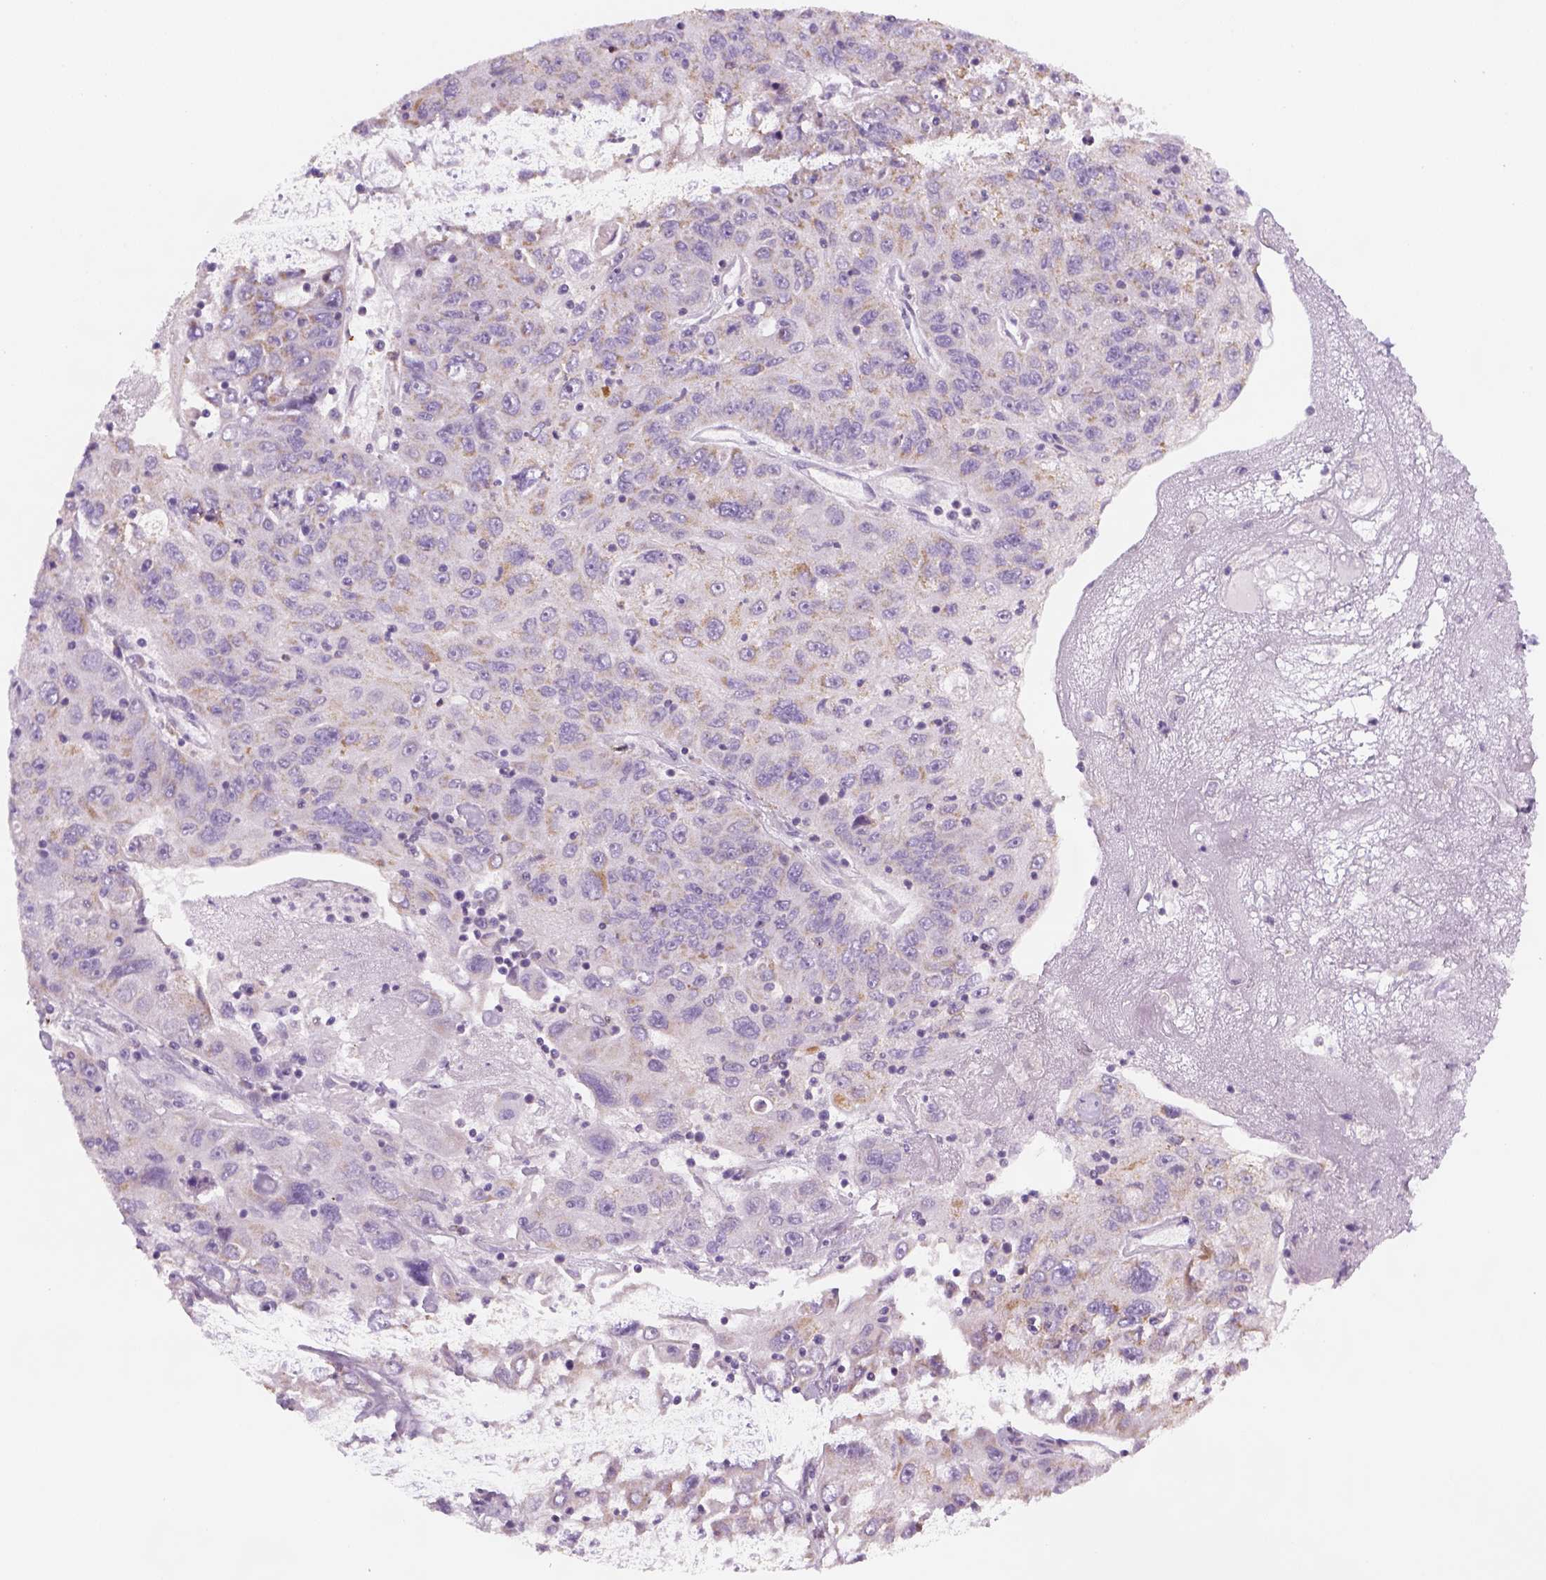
{"staining": {"intensity": "weak", "quantity": "<25%", "location": "cytoplasmic/membranous"}, "tissue": "stomach cancer", "cell_type": "Tumor cells", "image_type": "cancer", "snomed": [{"axis": "morphology", "description": "Adenocarcinoma, NOS"}, {"axis": "topography", "description": "Stomach"}], "caption": "There is no significant positivity in tumor cells of stomach cancer.", "gene": "AWAT2", "patient": {"sex": "male", "age": 56}}